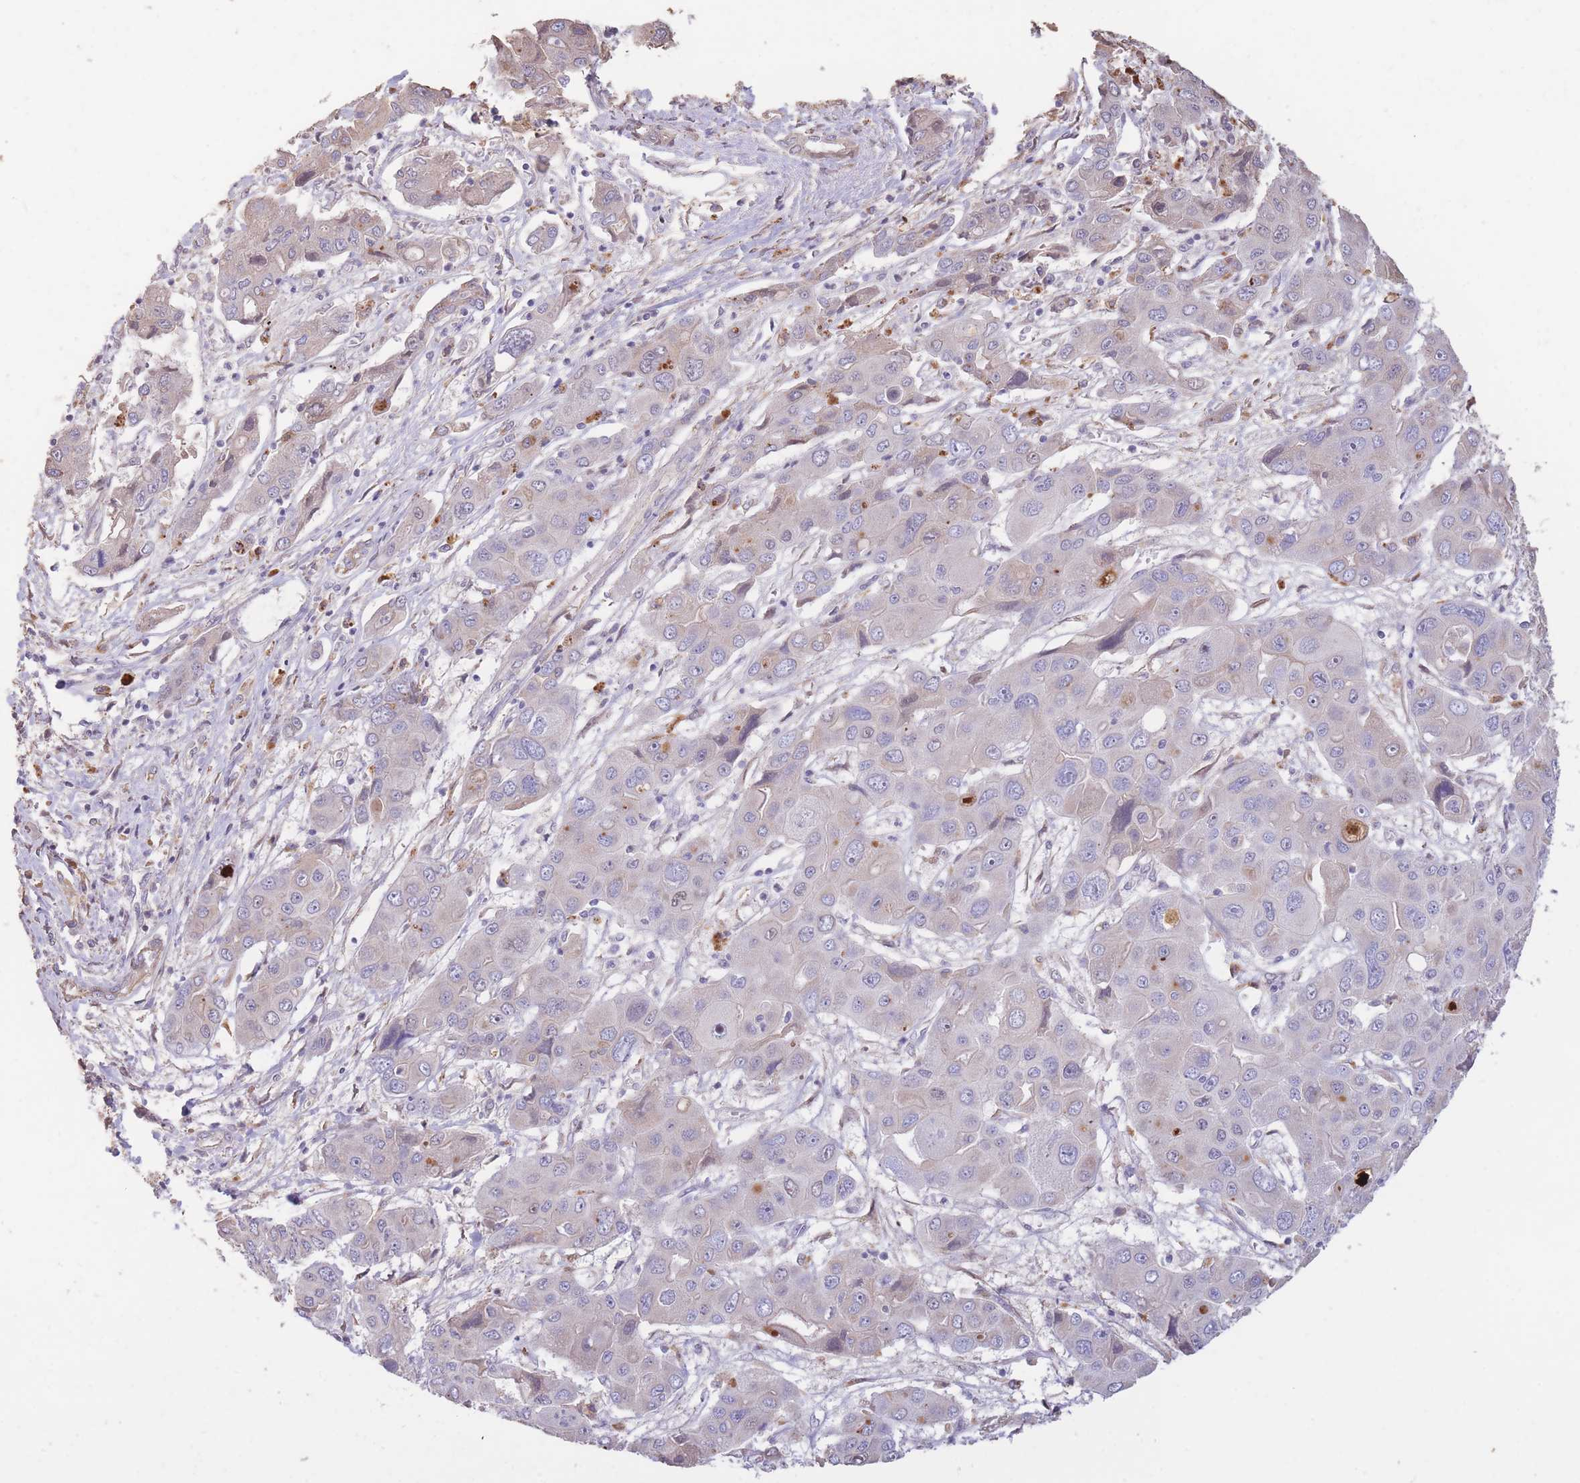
{"staining": {"intensity": "negative", "quantity": "none", "location": "none"}, "tissue": "liver cancer", "cell_type": "Tumor cells", "image_type": "cancer", "snomed": [{"axis": "morphology", "description": "Cholangiocarcinoma"}, {"axis": "topography", "description": "Liver"}], "caption": "Immunohistochemistry (IHC) photomicrograph of human cholangiocarcinoma (liver) stained for a protein (brown), which shows no staining in tumor cells.", "gene": "RGS14", "patient": {"sex": "male", "age": 67}}